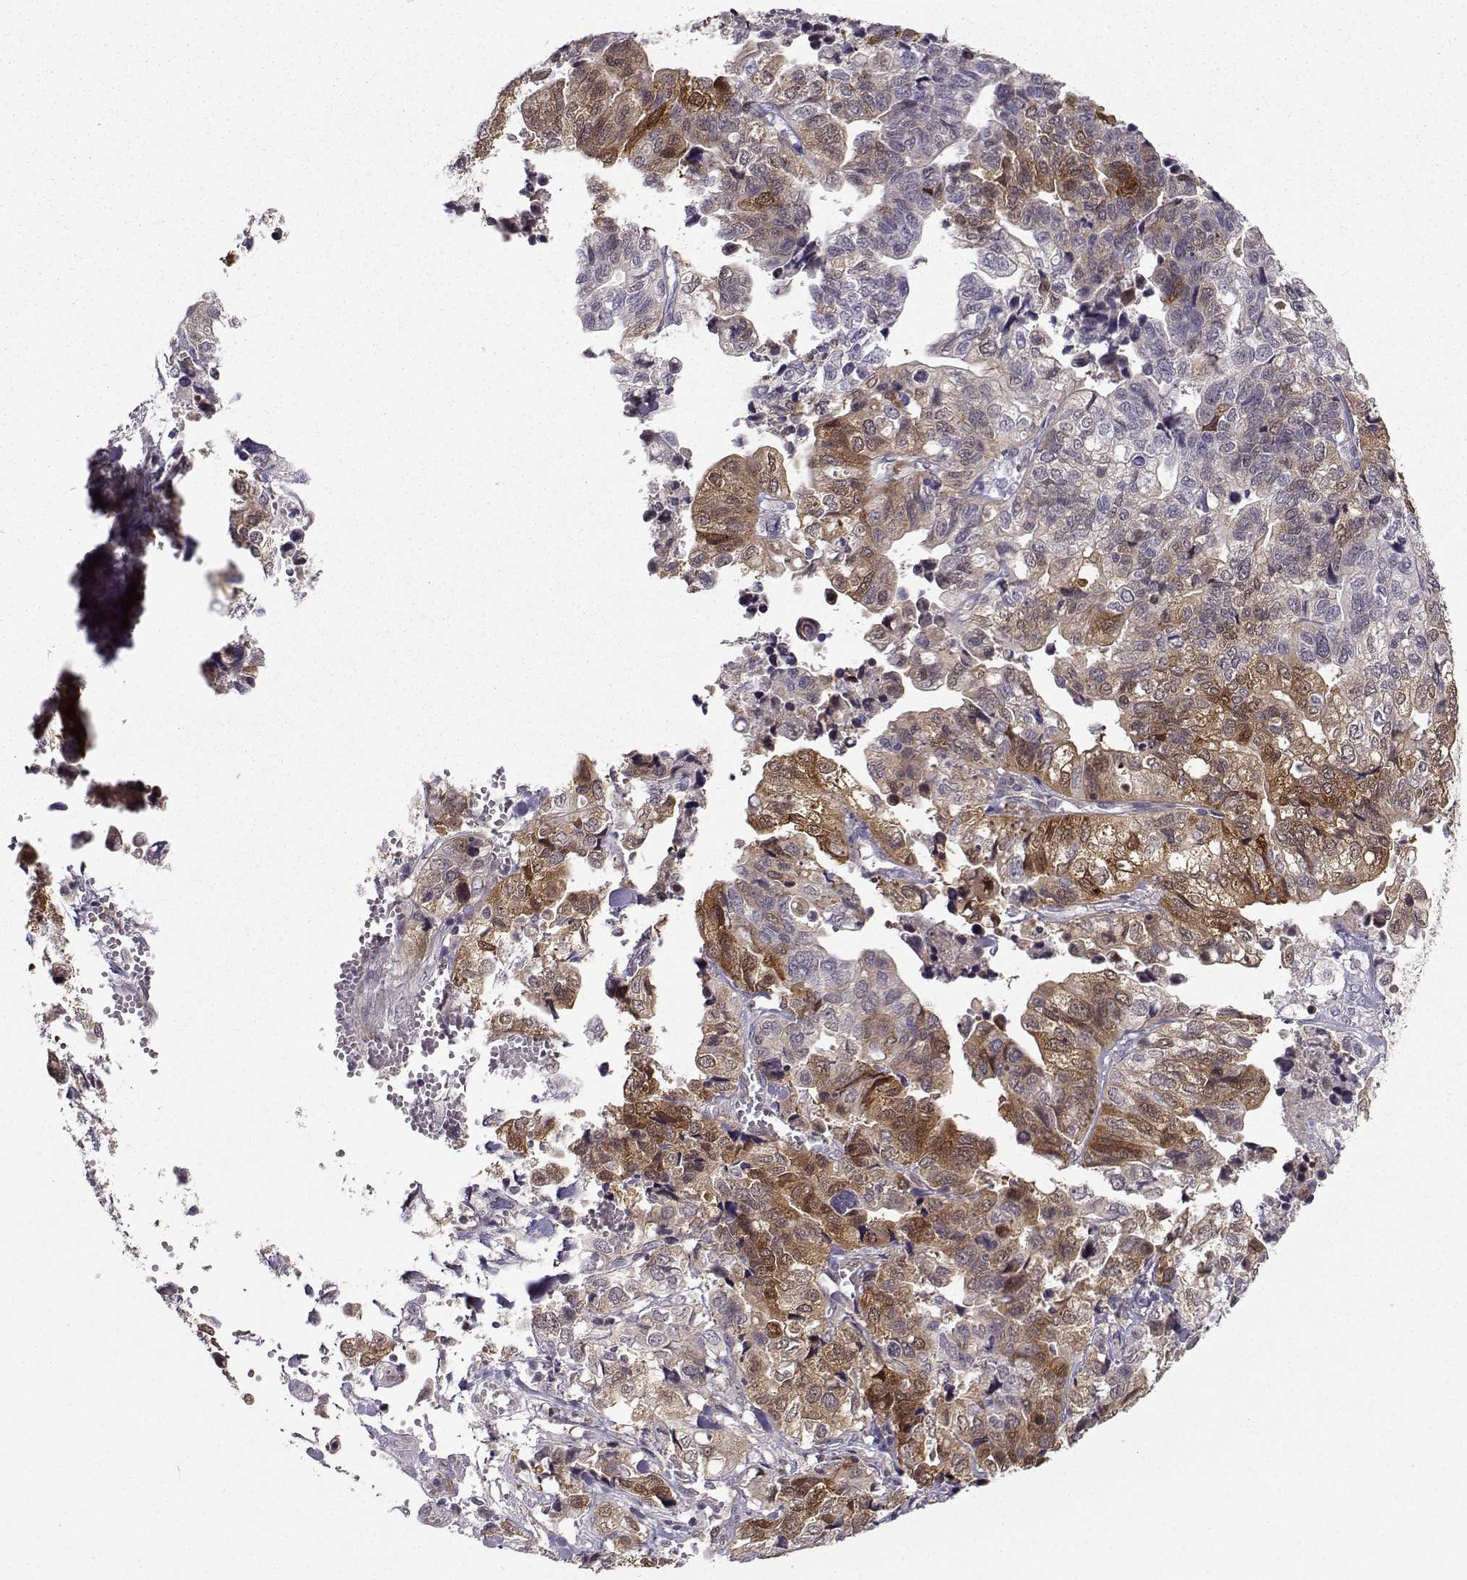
{"staining": {"intensity": "moderate", "quantity": "25%-75%", "location": "cytoplasmic/membranous"}, "tissue": "stomach cancer", "cell_type": "Tumor cells", "image_type": "cancer", "snomed": [{"axis": "morphology", "description": "Adenocarcinoma, NOS"}, {"axis": "topography", "description": "Stomach, upper"}], "caption": "This is an image of IHC staining of adenocarcinoma (stomach), which shows moderate positivity in the cytoplasmic/membranous of tumor cells.", "gene": "NQO1", "patient": {"sex": "female", "age": 67}}